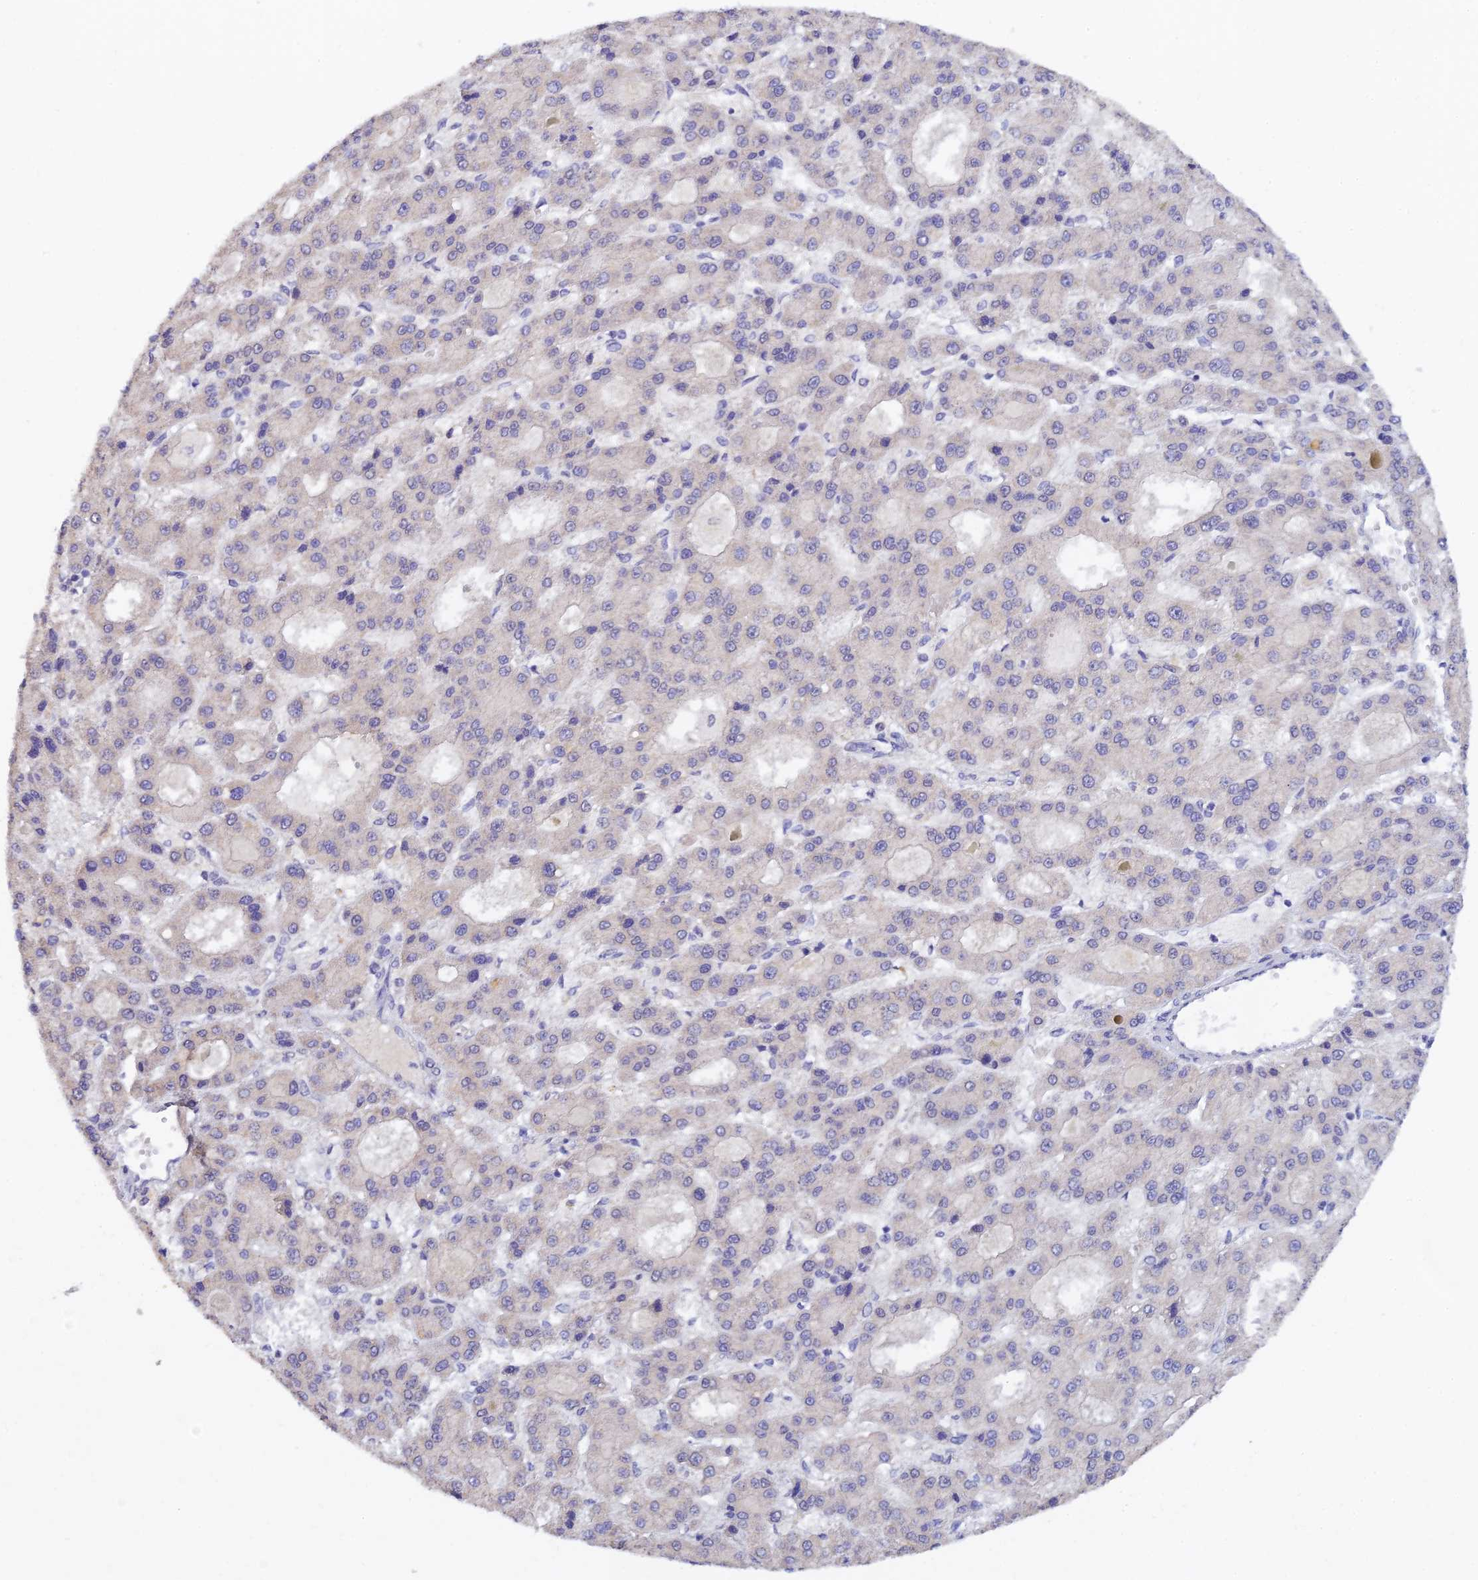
{"staining": {"intensity": "negative", "quantity": "none", "location": "none"}, "tissue": "liver cancer", "cell_type": "Tumor cells", "image_type": "cancer", "snomed": [{"axis": "morphology", "description": "Carcinoma, Hepatocellular, NOS"}, {"axis": "topography", "description": "Liver"}], "caption": "Immunohistochemical staining of liver cancer (hepatocellular carcinoma) shows no significant positivity in tumor cells. (DAB (3,3'-diaminobenzidine) IHC, high magnification).", "gene": "HOXB1", "patient": {"sex": "male", "age": 70}}